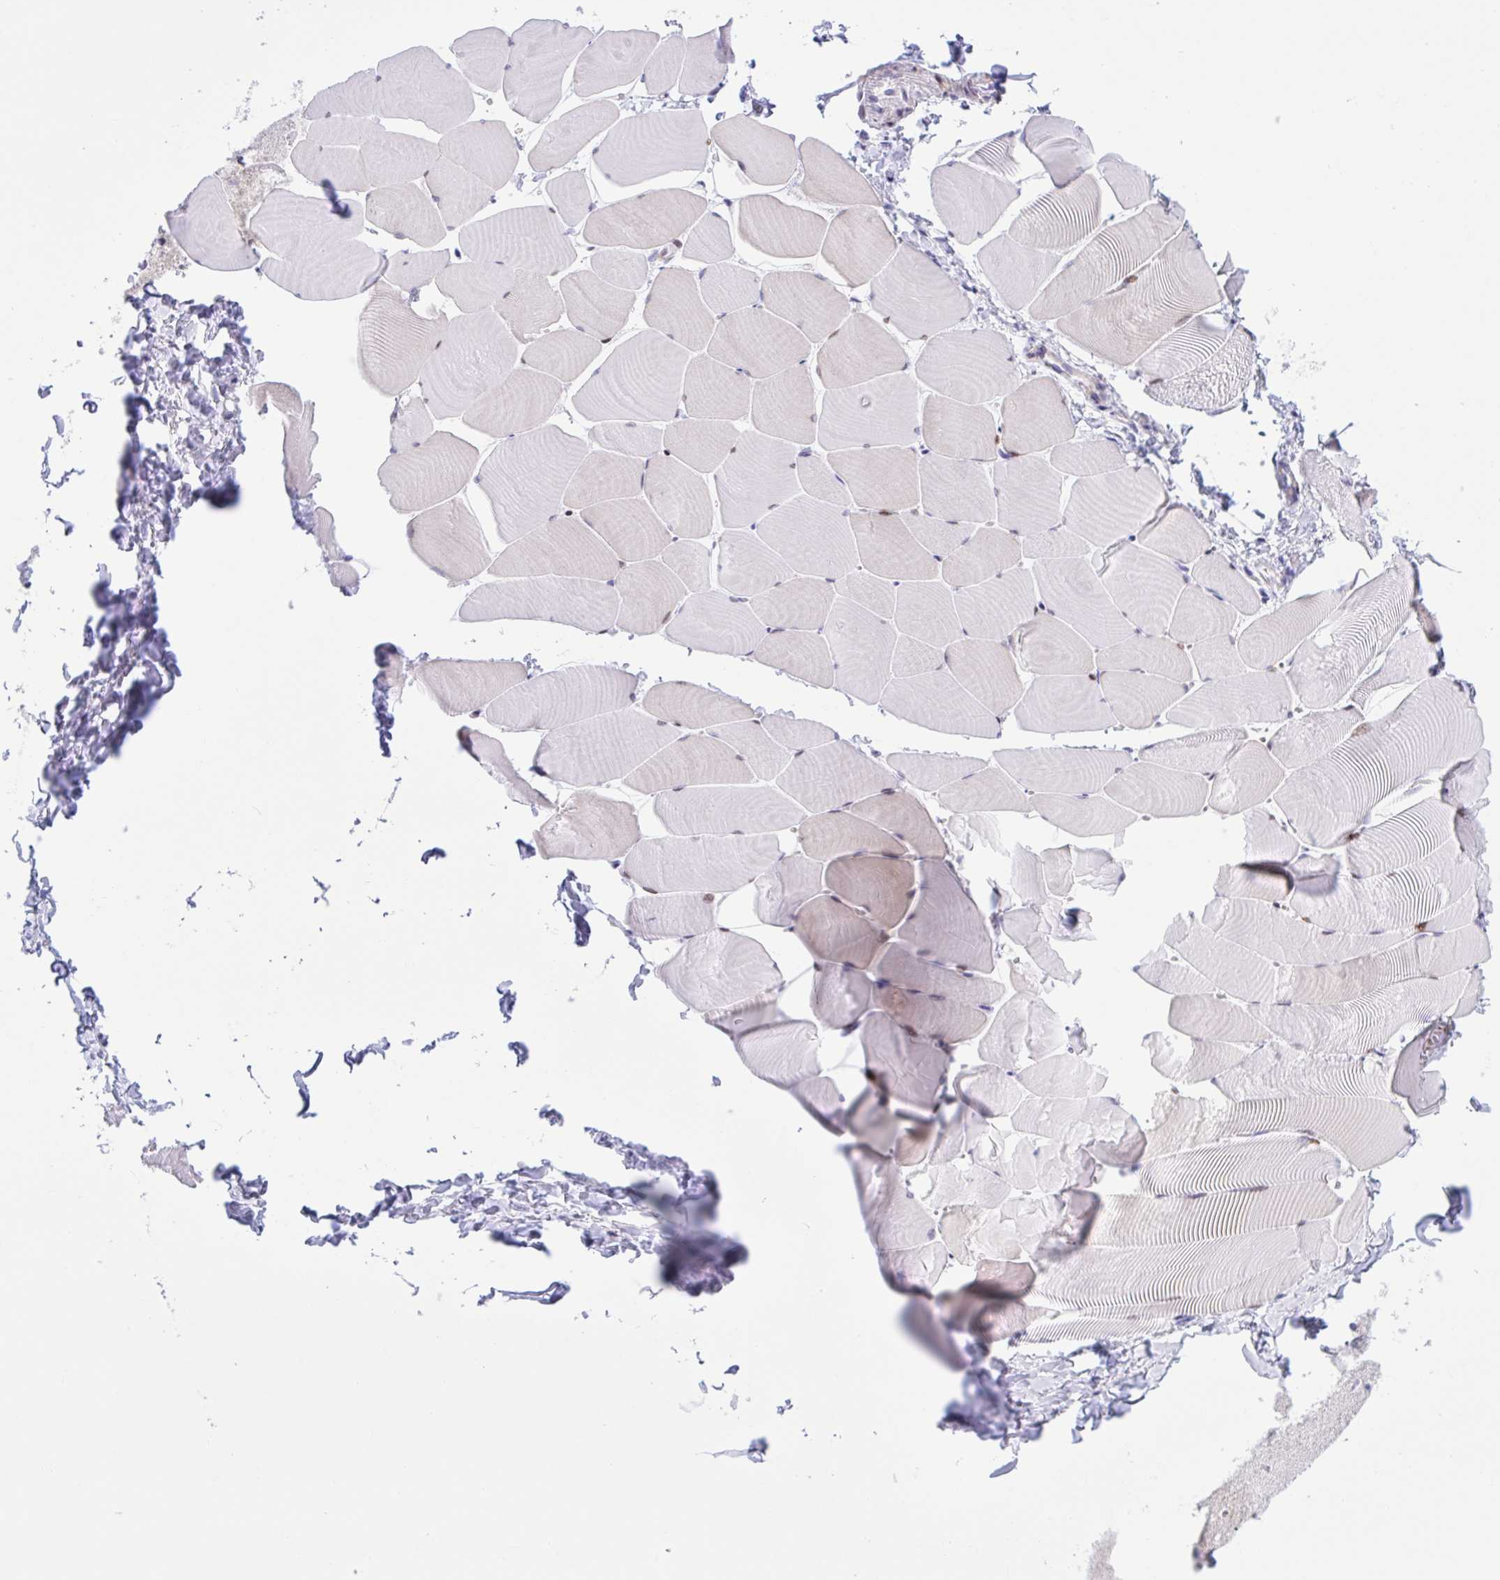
{"staining": {"intensity": "moderate", "quantity": "25%-75%", "location": "nuclear"}, "tissue": "skeletal muscle", "cell_type": "Myocytes", "image_type": "normal", "snomed": [{"axis": "morphology", "description": "Normal tissue, NOS"}, {"axis": "topography", "description": "Skeletal muscle"}], "caption": "High-power microscopy captured an immunohistochemistry (IHC) histopathology image of unremarkable skeletal muscle, revealing moderate nuclear expression in about 25%-75% of myocytes.", "gene": "AHCYL2", "patient": {"sex": "male", "age": 25}}